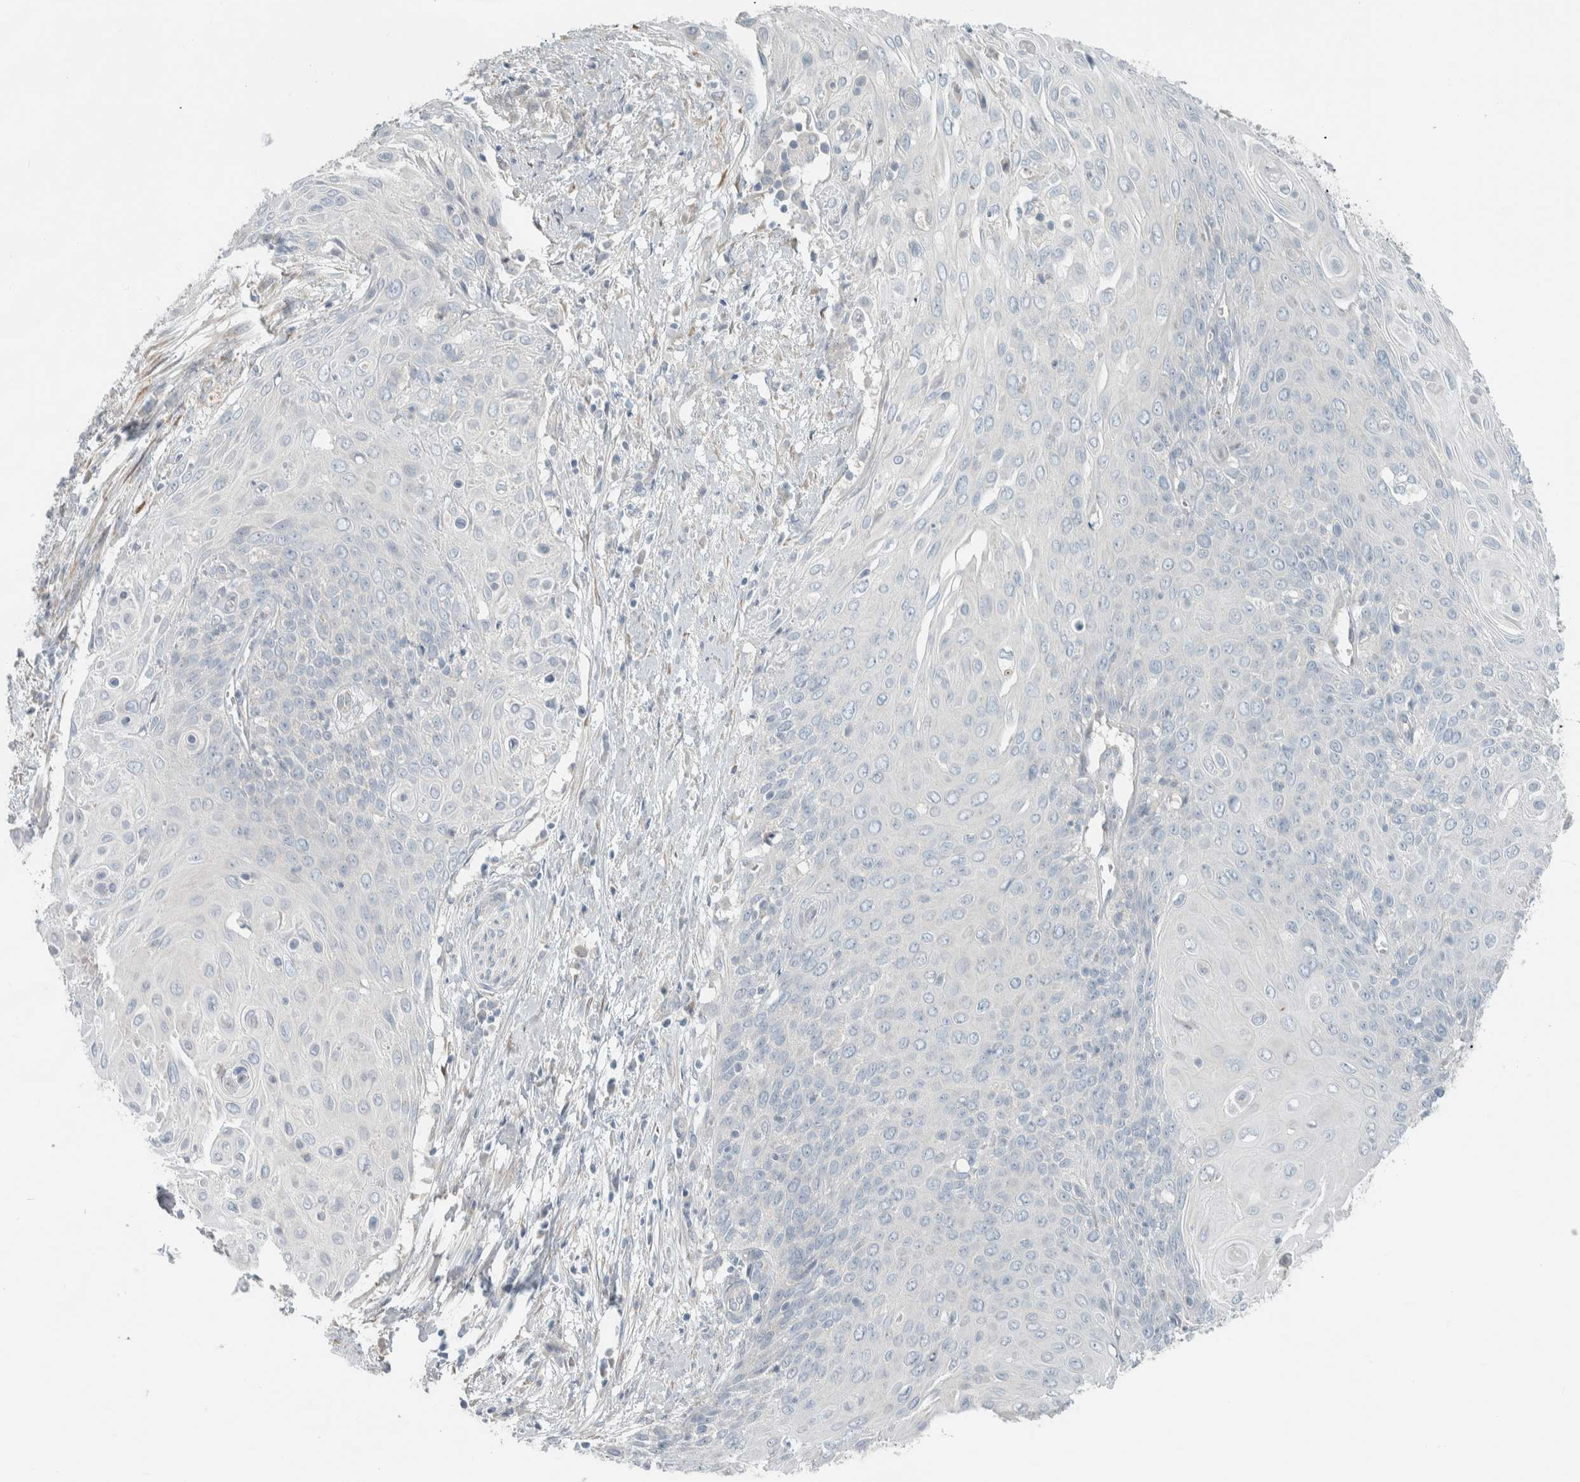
{"staining": {"intensity": "negative", "quantity": "none", "location": "none"}, "tissue": "cervical cancer", "cell_type": "Tumor cells", "image_type": "cancer", "snomed": [{"axis": "morphology", "description": "Squamous cell carcinoma, NOS"}, {"axis": "topography", "description": "Cervix"}], "caption": "The IHC histopathology image has no significant expression in tumor cells of cervical squamous cell carcinoma tissue.", "gene": "HGS", "patient": {"sex": "female", "age": 39}}